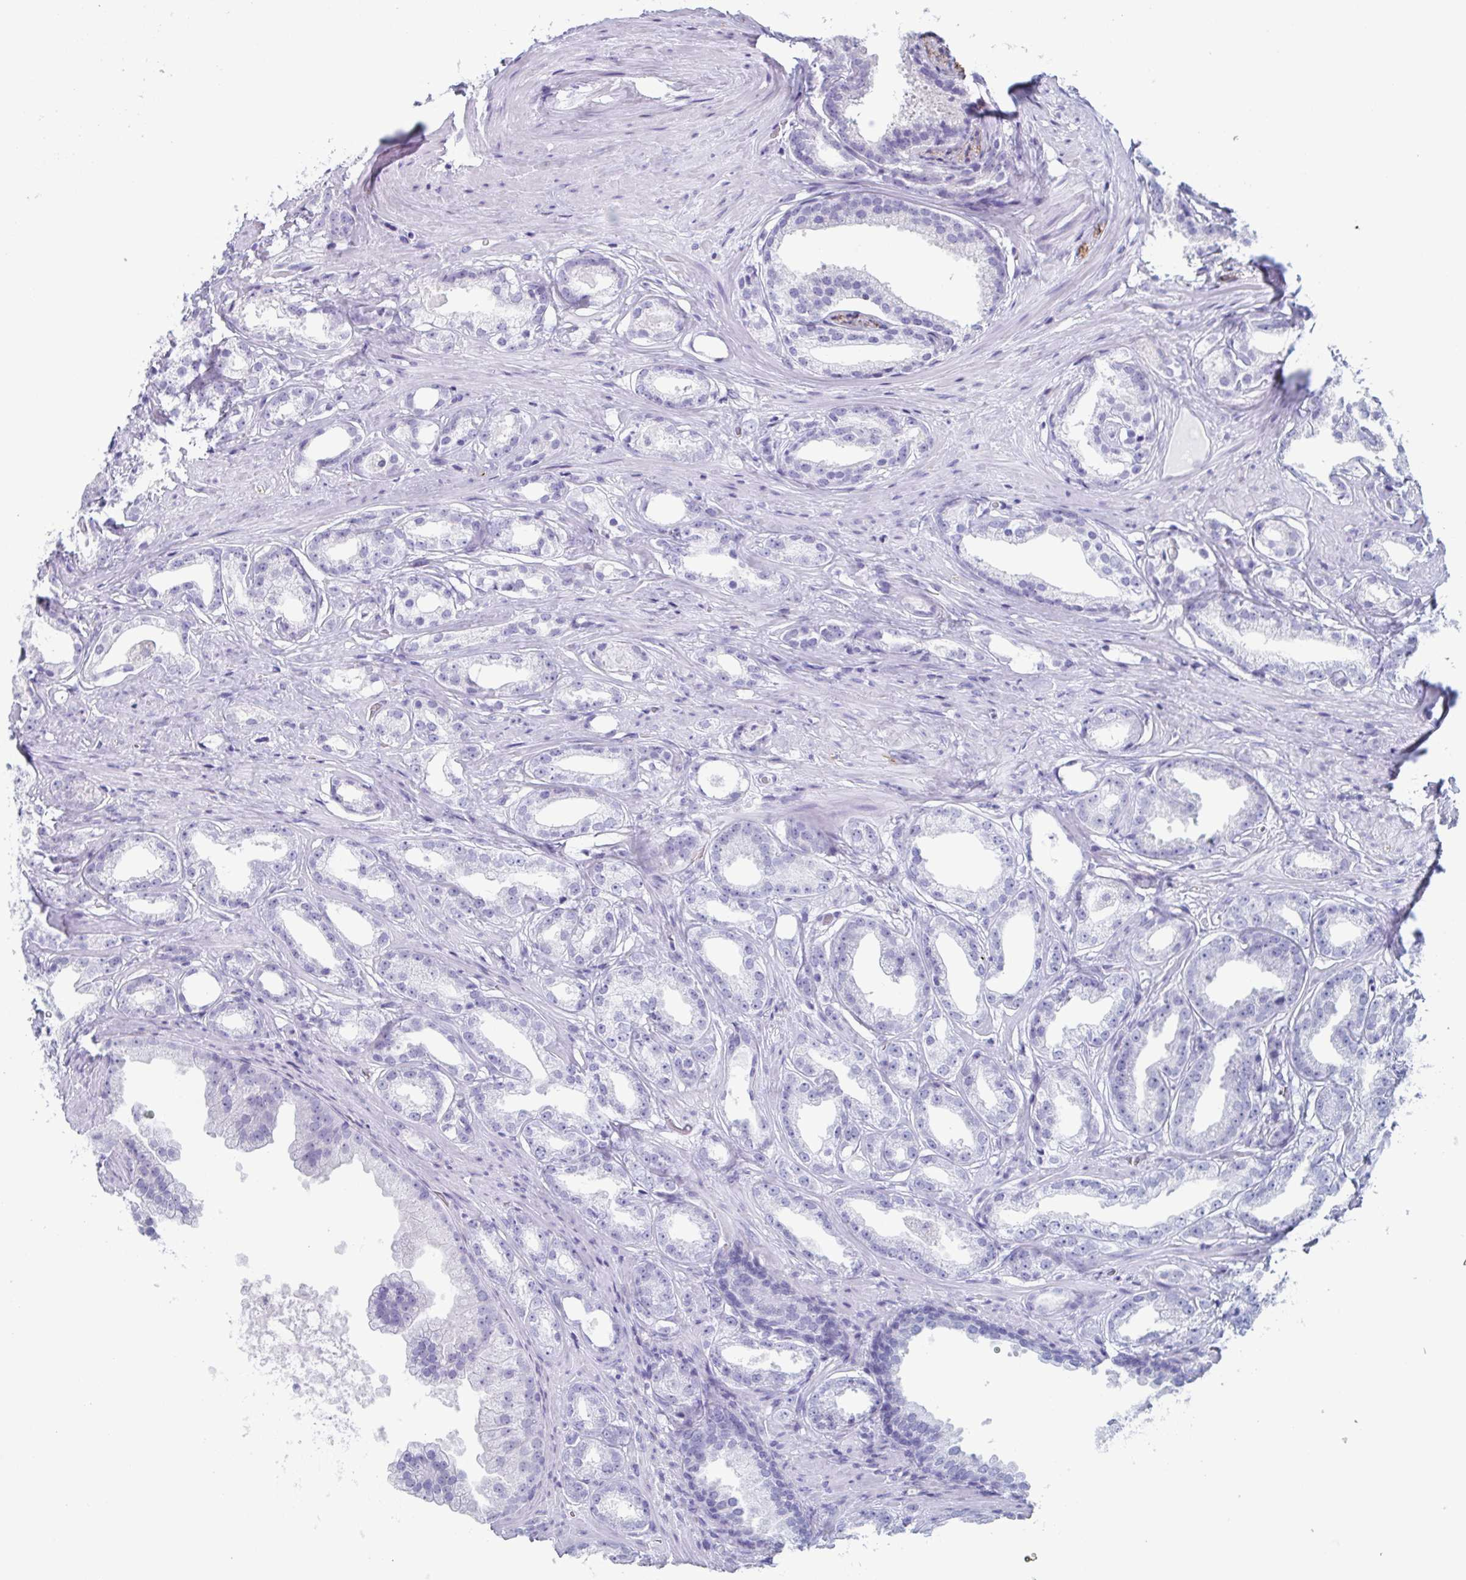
{"staining": {"intensity": "negative", "quantity": "none", "location": "none"}, "tissue": "prostate cancer", "cell_type": "Tumor cells", "image_type": "cancer", "snomed": [{"axis": "morphology", "description": "Adenocarcinoma, Low grade"}, {"axis": "topography", "description": "Prostate"}], "caption": "High power microscopy micrograph of an immunohistochemistry micrograph of low-grade adenocarcinoma (prostate), revealing no significant positivity in tumor cells. The staining was performed using DAB (3,3'-diaminobenzidine) to visualize the protein expression in brown, while the nuclei were stained in blue with hematoxylin (Magnification: 20x).", "gene": "BPI", "patient": {"sex": "male", "age": 65}}